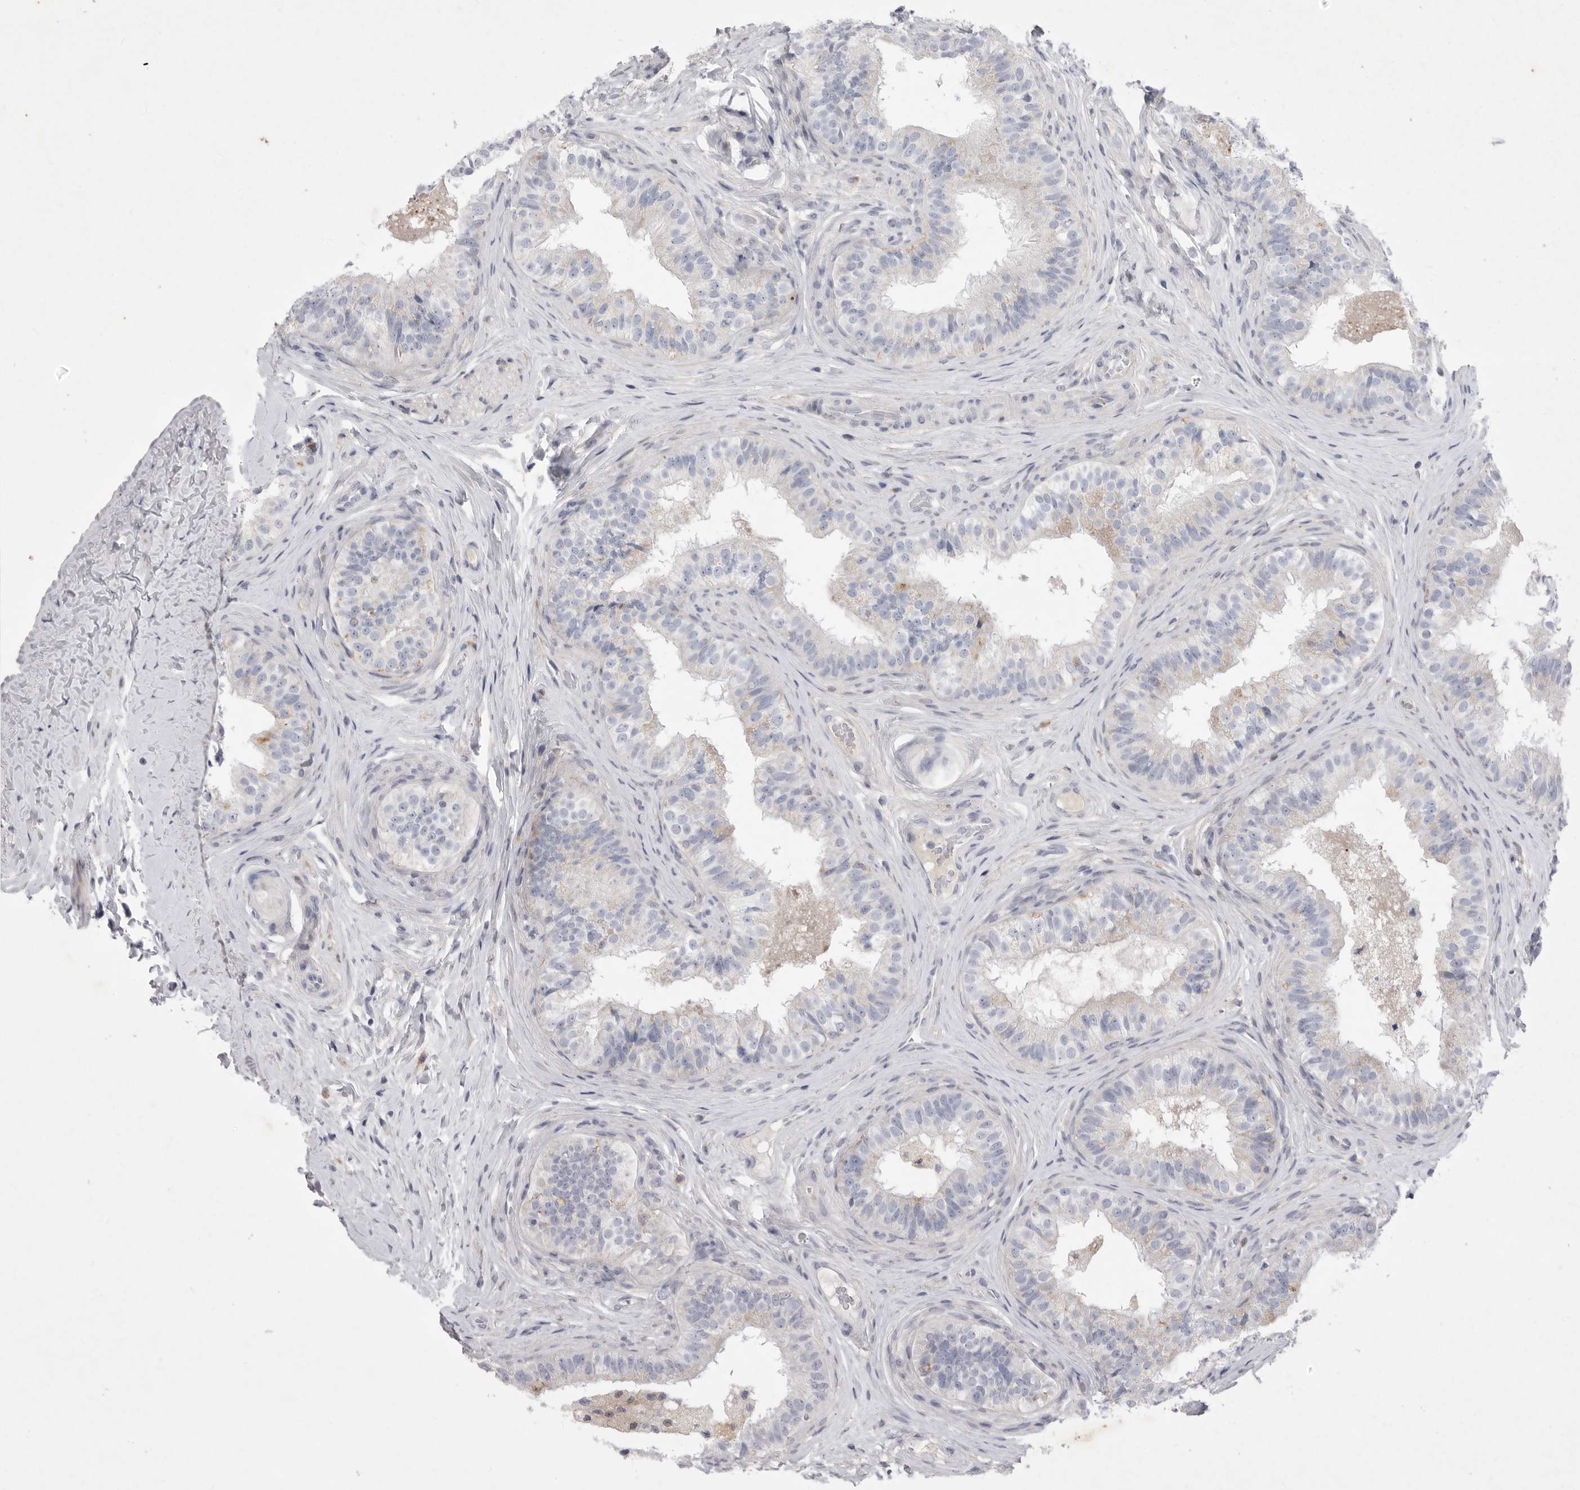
{"staining": {"intensity": "negative", "quantity": "none", "location": "none"}, "tissue": "epididymis", "cell_type": "Glandular cells", "image_type": "normal", "snomed": [{"axis": "morphology", "description": "Normal tissue, NOS"}, {"axis": "topography", "description": "Epididymis"}], "caption": "Immunohistochemical staining of unremarkable human epididymis demonstrates no significant expression in glandular cells.", "gene": "SIGLEC10", "patient": {"sex": "male", "age": 49}}